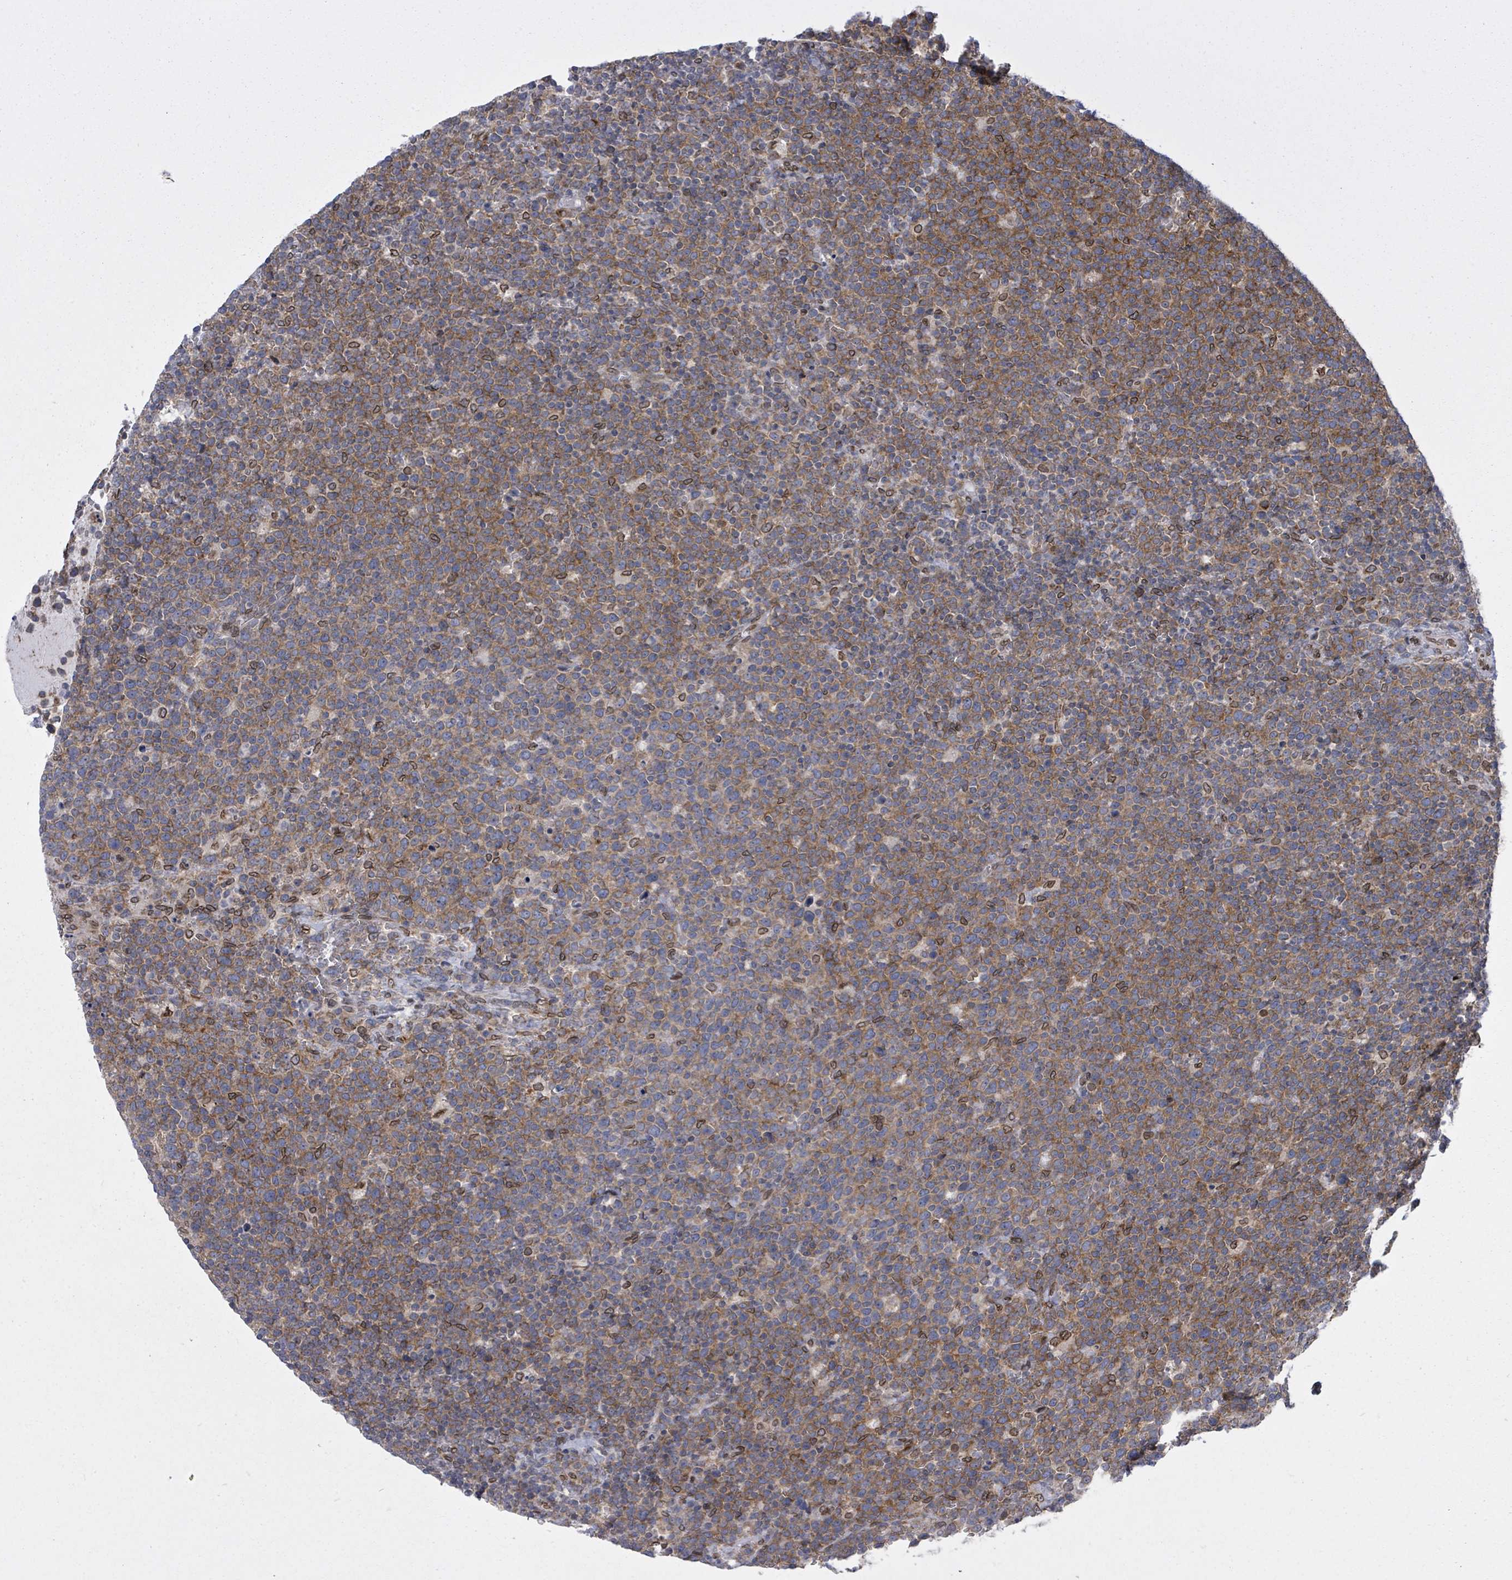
{"staining": {"intensity": "moderate", "quantity": ">75%", "location": "cytoplasmic/membranous"}, "tissue": "lymphoma", "cell_type": "Tumor cells", "image_type": "cancer", "snomed": [{"axis": "morphology", "description": "Malignant lymphoma, non-Hodgkin's type, High grade"}, {"axis": "topography", "description": "Lymph node"}], "caption": "The micrograph shows staining of high-grade malignant lymphoma, non-Hodgkin's type, revealing moderate cytoplasmic/membranous protein staining (brown color) within tumor cells.", "gene": "ARFGAP1", "patient": {"sex": "male", "age": 61}}